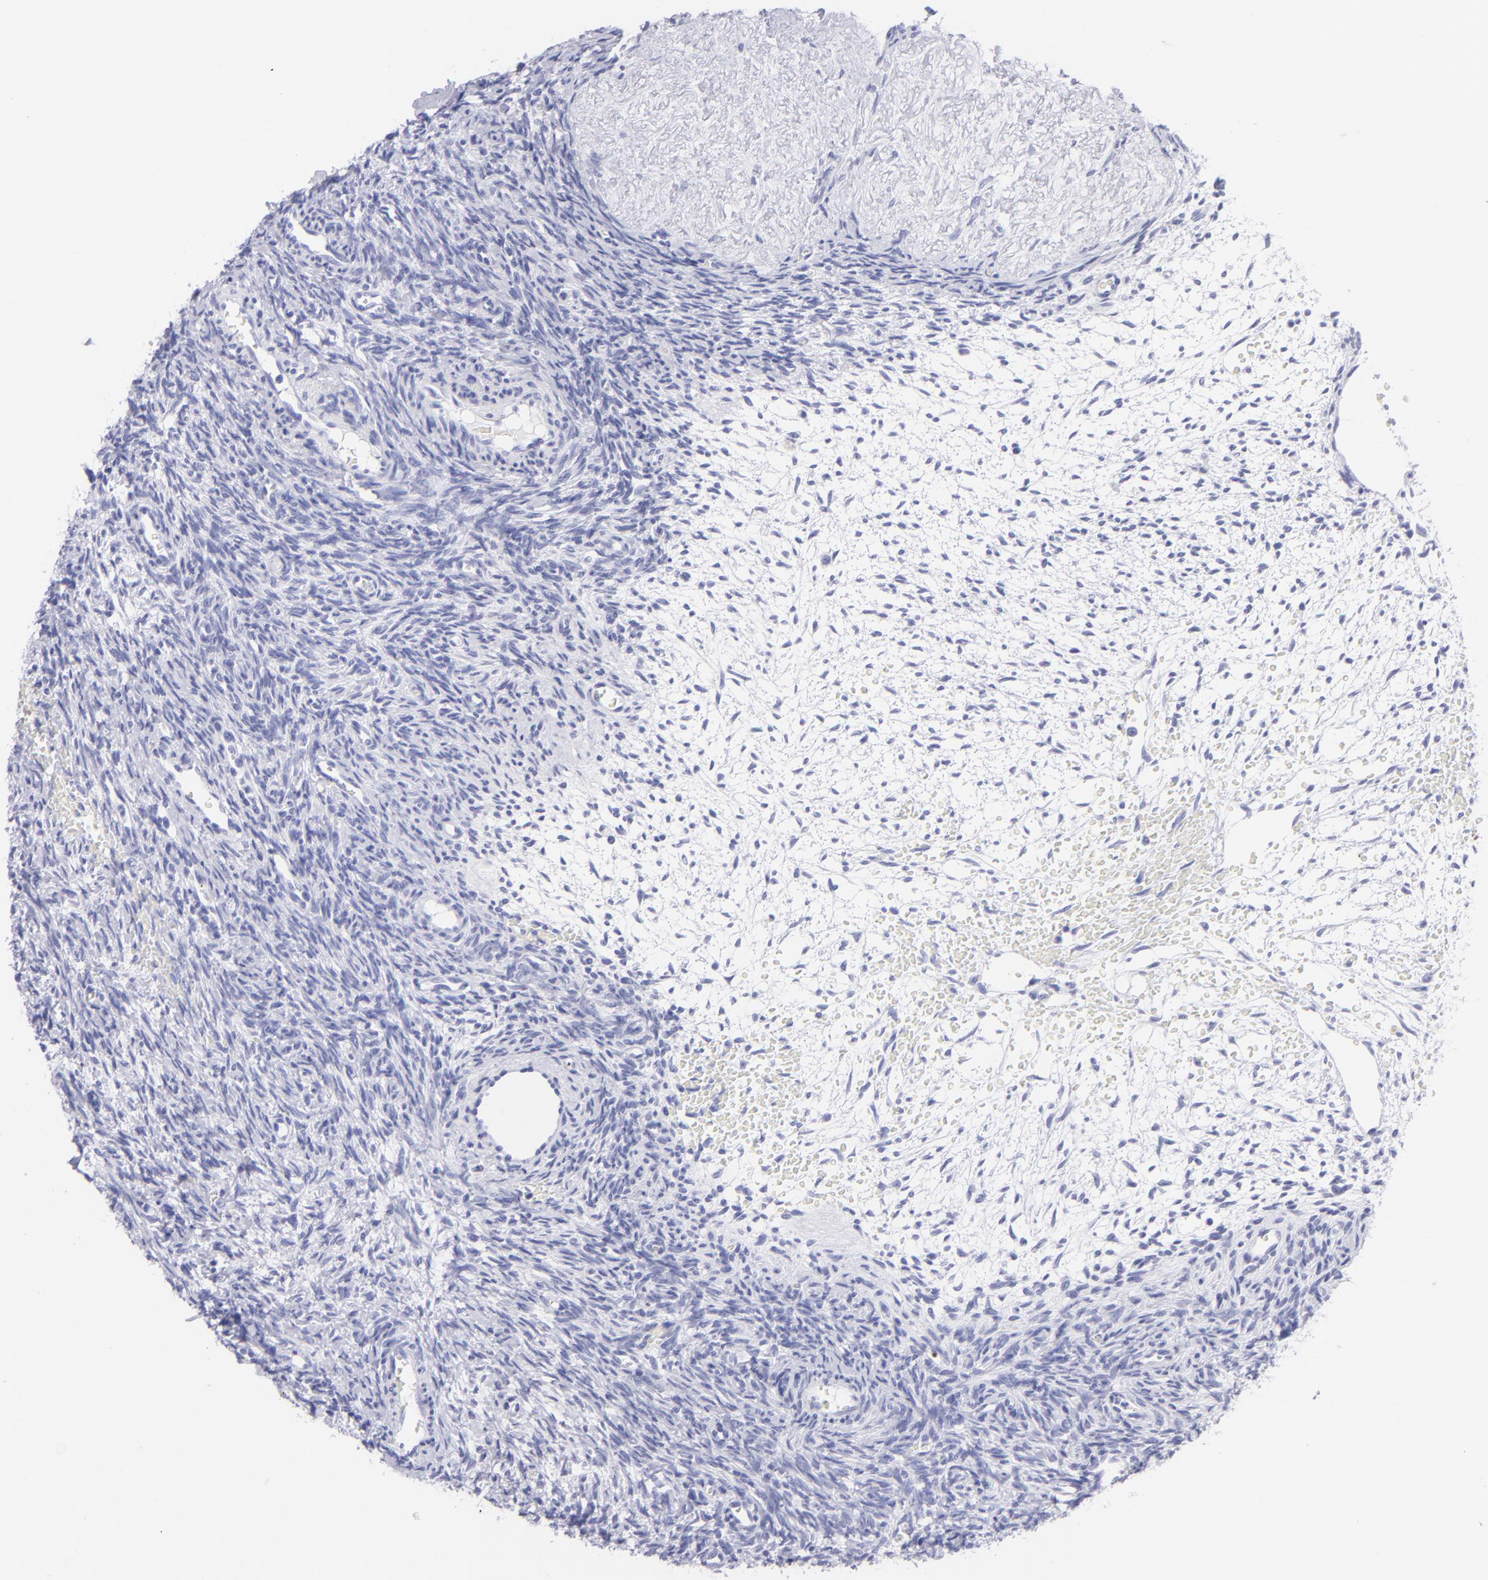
{"staining": {"intensity": "negative", "quantity": "none", "location": "none"}, "tissue": "ovary", "cell_type": "Follicle cells", "image_type": "normal", "snomed": [{"axis": "morphology", "description": "Normal tissue, NOS"}, {"axis": "topography", "description": "Ovary"}], "caption": "Ovary was stained to show a protein in brown. There is no significant positivity in follicle cells. (Stains: DAB (3,3'-diaminobenzidine) immunohistochemistry (IHC) with hematoxylin counter stain, Microscopy: brightfield microscopy at high magnification).", "gene": "PIP", "patient": {"sex": "female", "age": 39}}